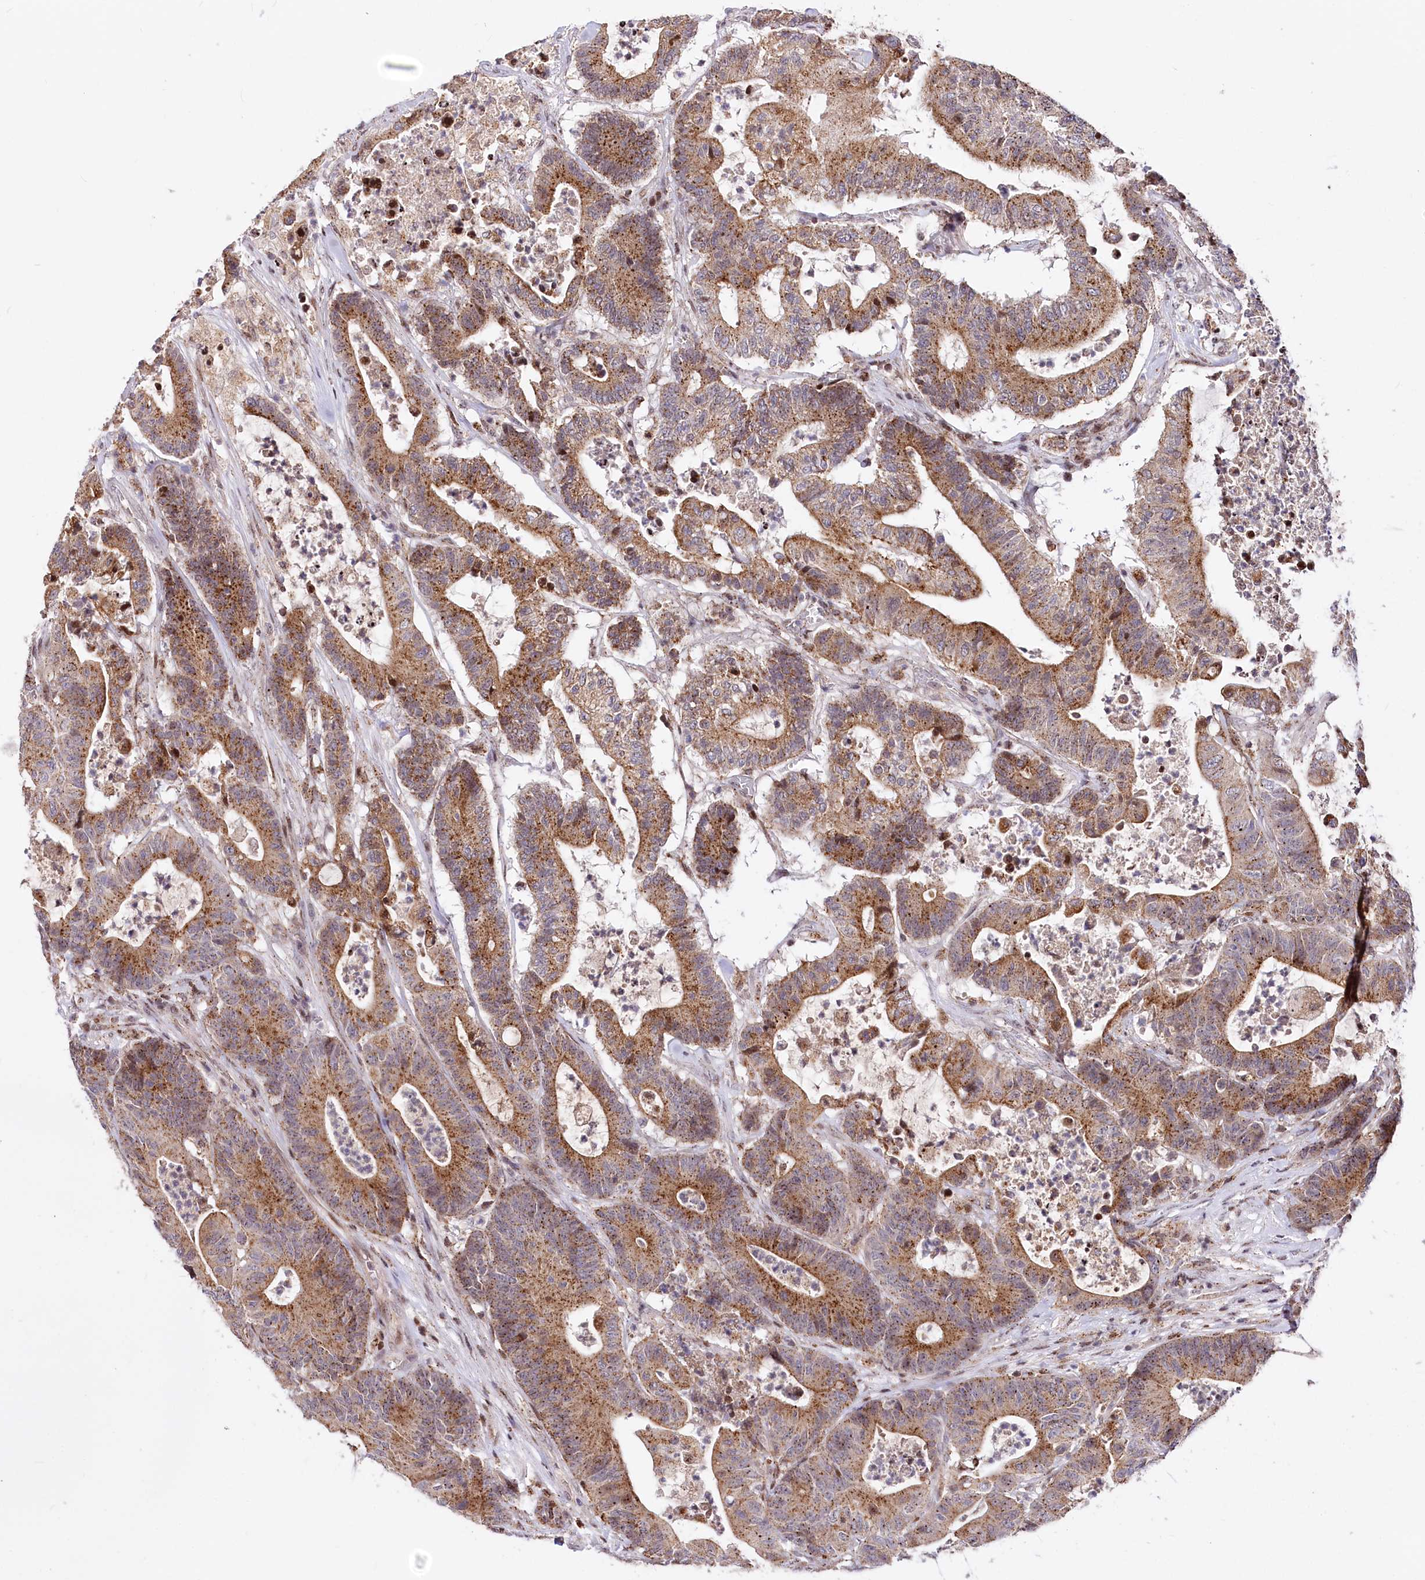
{"staining": {"intensity": "moderate", "quantity": ">75%", "location": "cytoplasmic/membranous"}, "tissue": "colorectal cancer", "cell_type": "Tumor cells", "image_type": "cancer", "snomed": [{"axis": "morphology", "description": "Adenocarcinoma, NOS"}, {"axis": "topography", "description": "Colon"}], "caption": "IHC photomicrograph of colorectal cancer stained for a protein (brown), which demonstrates medium levels of moderate cytoplasmic/membranous positivity in approximately >75% of tumor cells.", "gene": "ZFYVE27", "patient": {"sex": "female", "age": 84}}